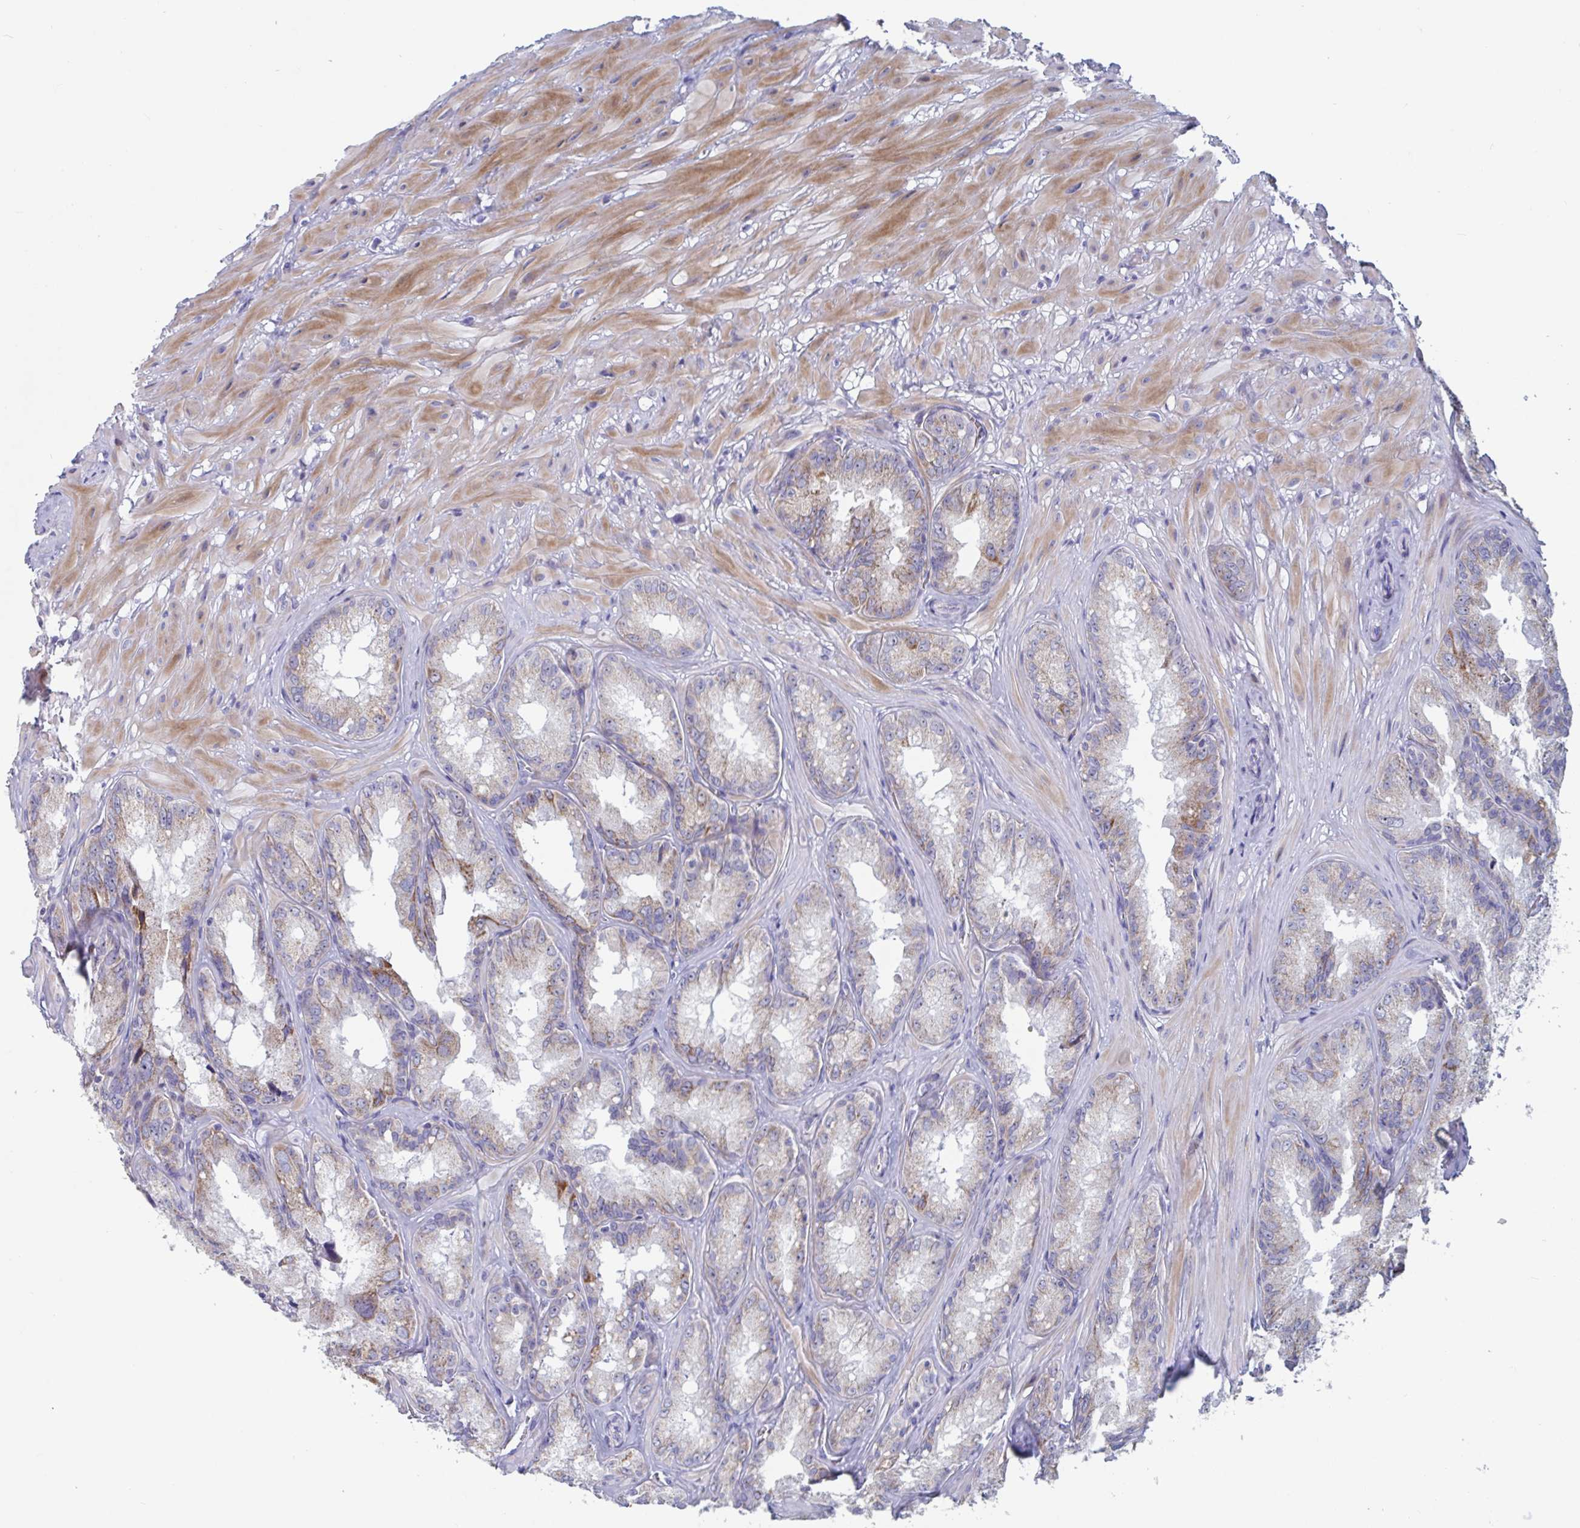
{"staining": {"intensity": "moderate", "quantity": "25%-75%", "location": "cytoplasmic/membranous"}, "tissue": "seminal vesicle", "cell_type": "Glandular cells", "image_type": "normal", "snomed": [{"axis": "morphology", "description": "Normal tissue, NOS"}, {"axis": "topography", "description": "Seminal veicle"}], "caption": "Moderate cytoplasmic/membranous positivity for a protein is identified in approximately 25%-75% of glandular cells of normal seminal vesicle using immunohistochemistry (IHC).", "gene": "MRPL53", "patient": {"sex": "male", "age": 47}}